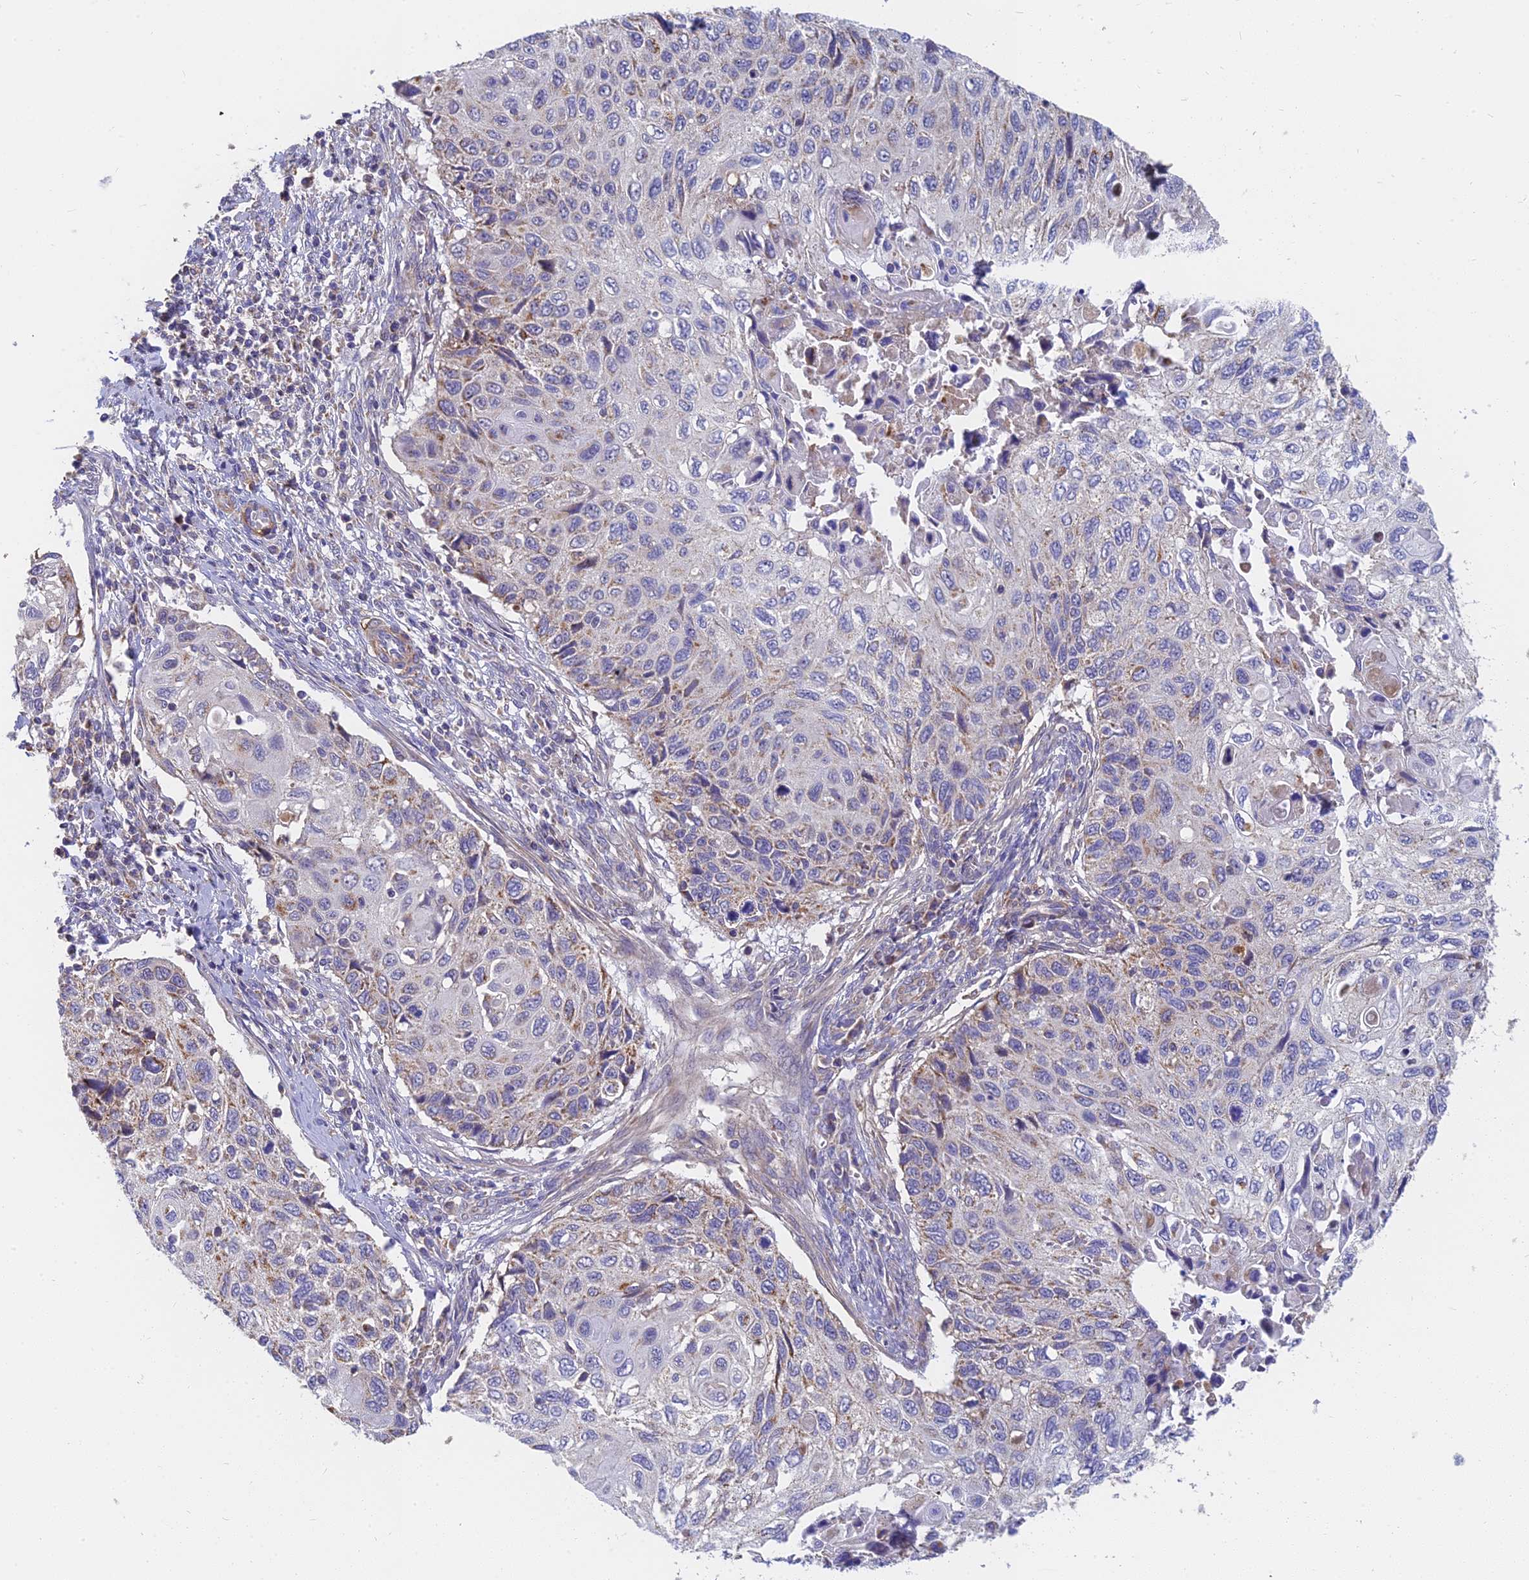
{"staining": {"intensity": "negative", "quantity": "none", "location": "none"}, "tissue": "cervical cancer", "cell_type": "Tumor cells", "image_type": "cancer", "snomed": [{"axis": "morphology", "description": "Squamous cell carcinoma, NOS"}, {"axis": "topography", "description": "Cervix"}], "caption": "This is an immunohistochemistry (IHC) image of cervical squamous cell carcinoma. There is no staining in tumor cells.", "gene": "MRPL15", "patient": {"sex": "female", "age": 70}}